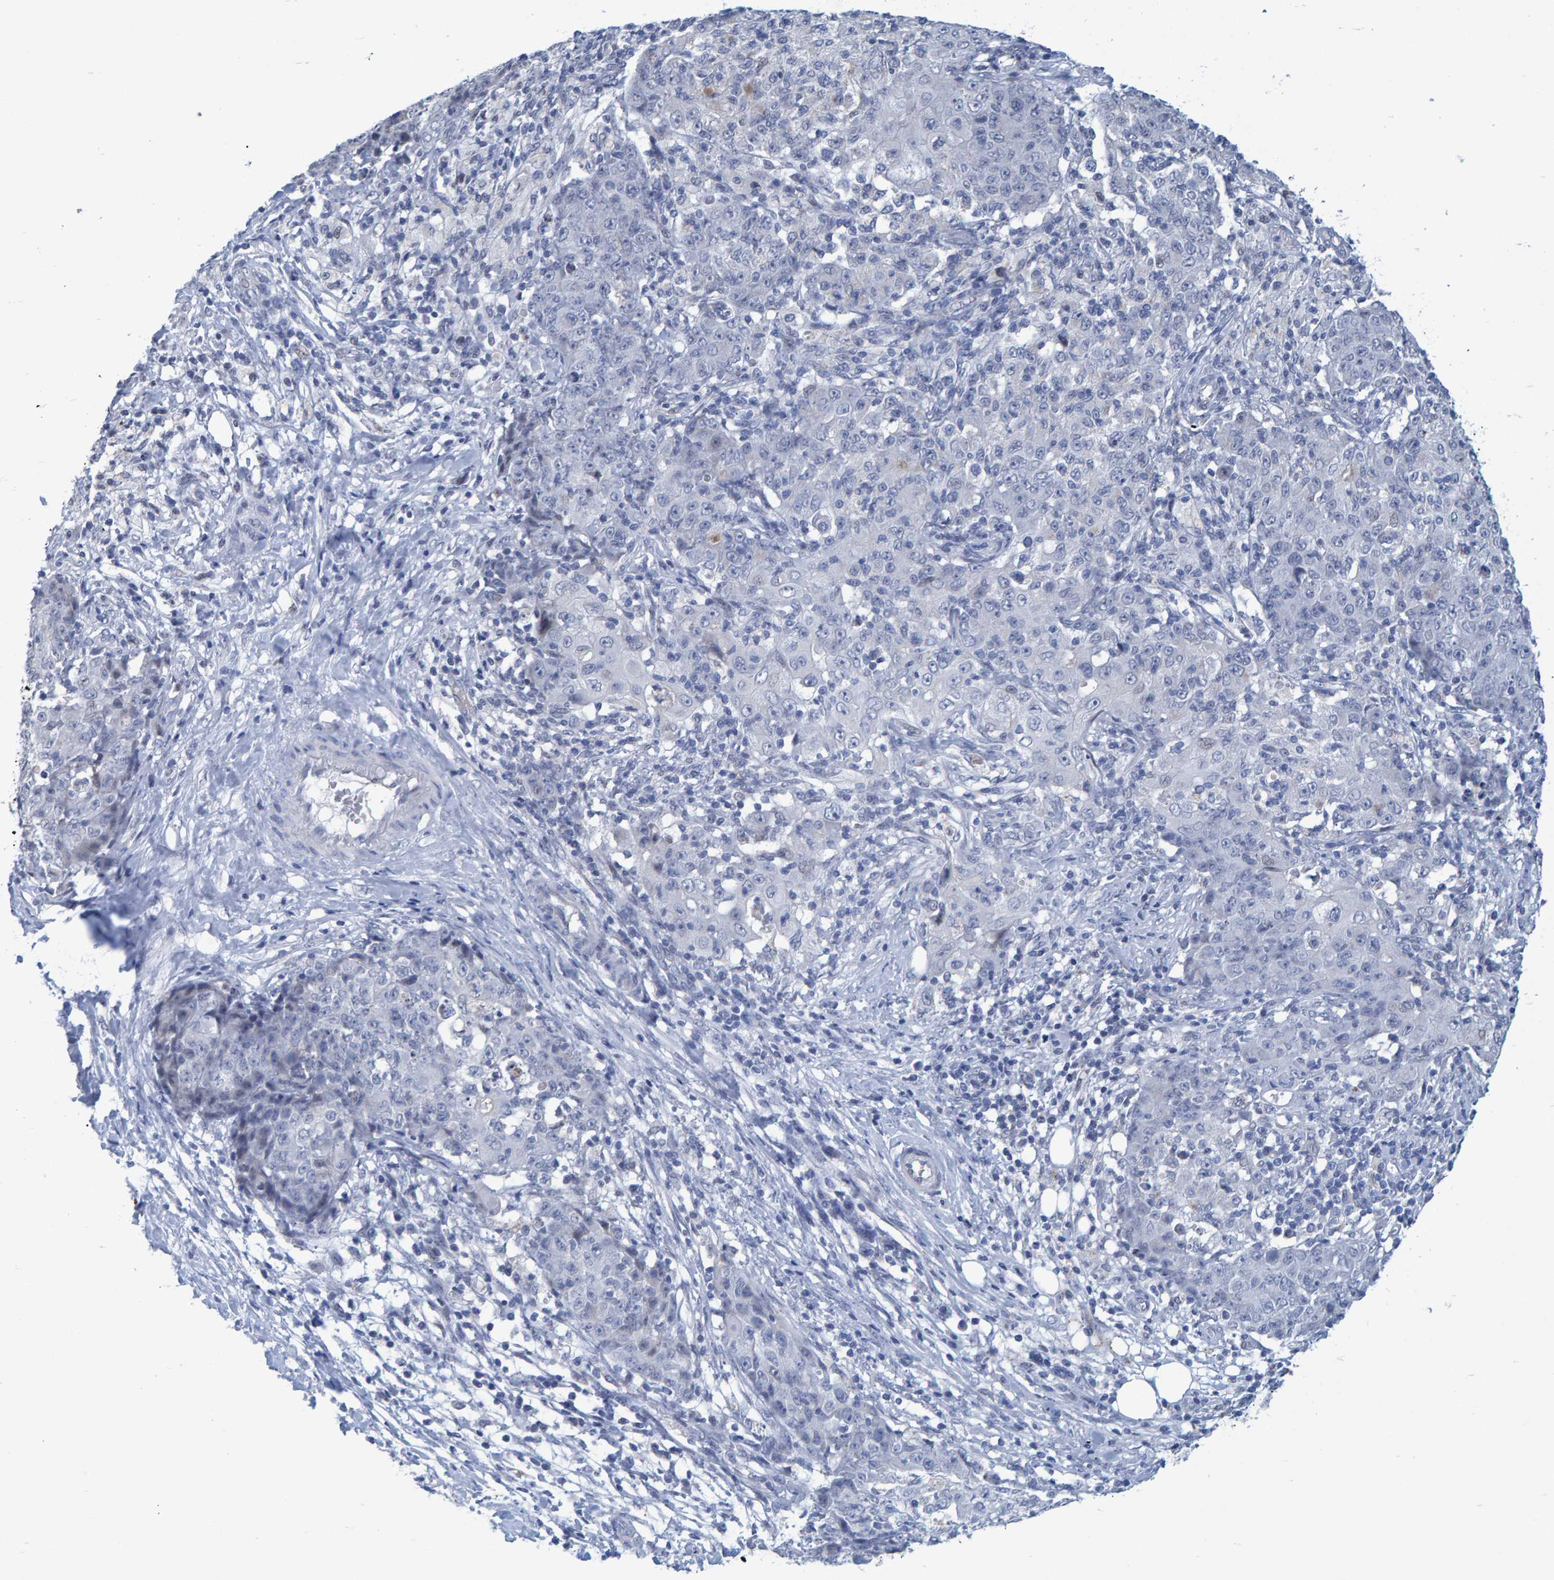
{"staining": {"intensity": "negative", "quantity": "none", "location": "none"}, "tissue": "ovarian cancer", "cell_type": "Tumor cells", "image_type": "cancer", "snomed": [{"axis": "morphology", "description": "Carcinoma, endometroid"}, {"axis": "topography", "description": "Ovary"}], "caption": "The image demonstrates no significant positivity in tumor cells of ovarian cancer (endometroid carcinoma).", "gene": "PROCA1", "patient": {"sex": "female", "age": 42}}